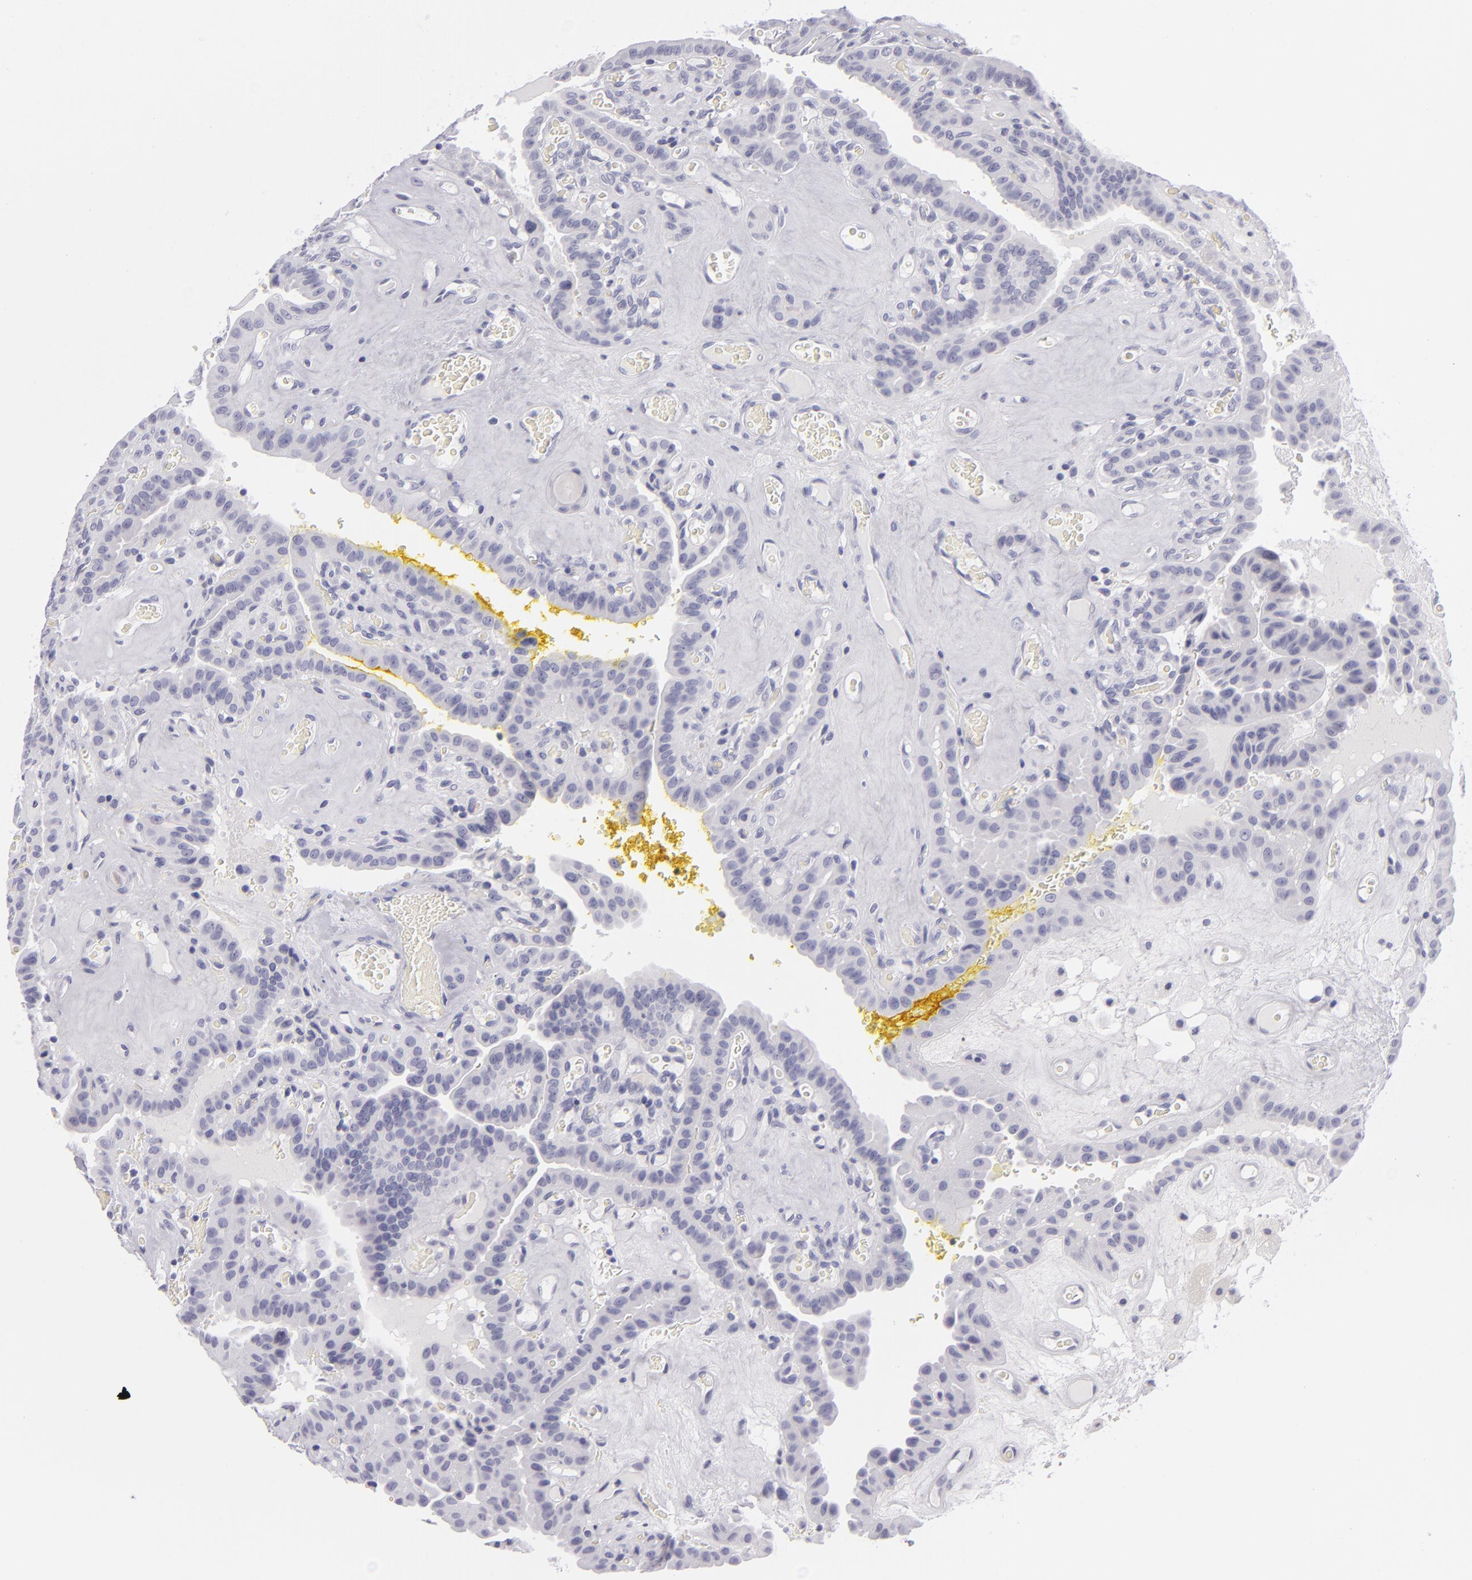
{"staining": {"intensity": "negative", "quantity": "none", "location": "none"}, "tissue": "thyroid cancer", "cell_type": "Tumor cells", "image_type": "cancer", "snomed": [{"axis": "morphology", "description": "Papillary adenocarcinoma, NOS"}, {"axis": "topography", "description": "Thyroid gland"}], "caption": "Protein analysis of thyroid cancer exhibits no significant positivity in tumor cells.", "gene": "VIL1", "patient": {"sex": "male", "age": 87}}